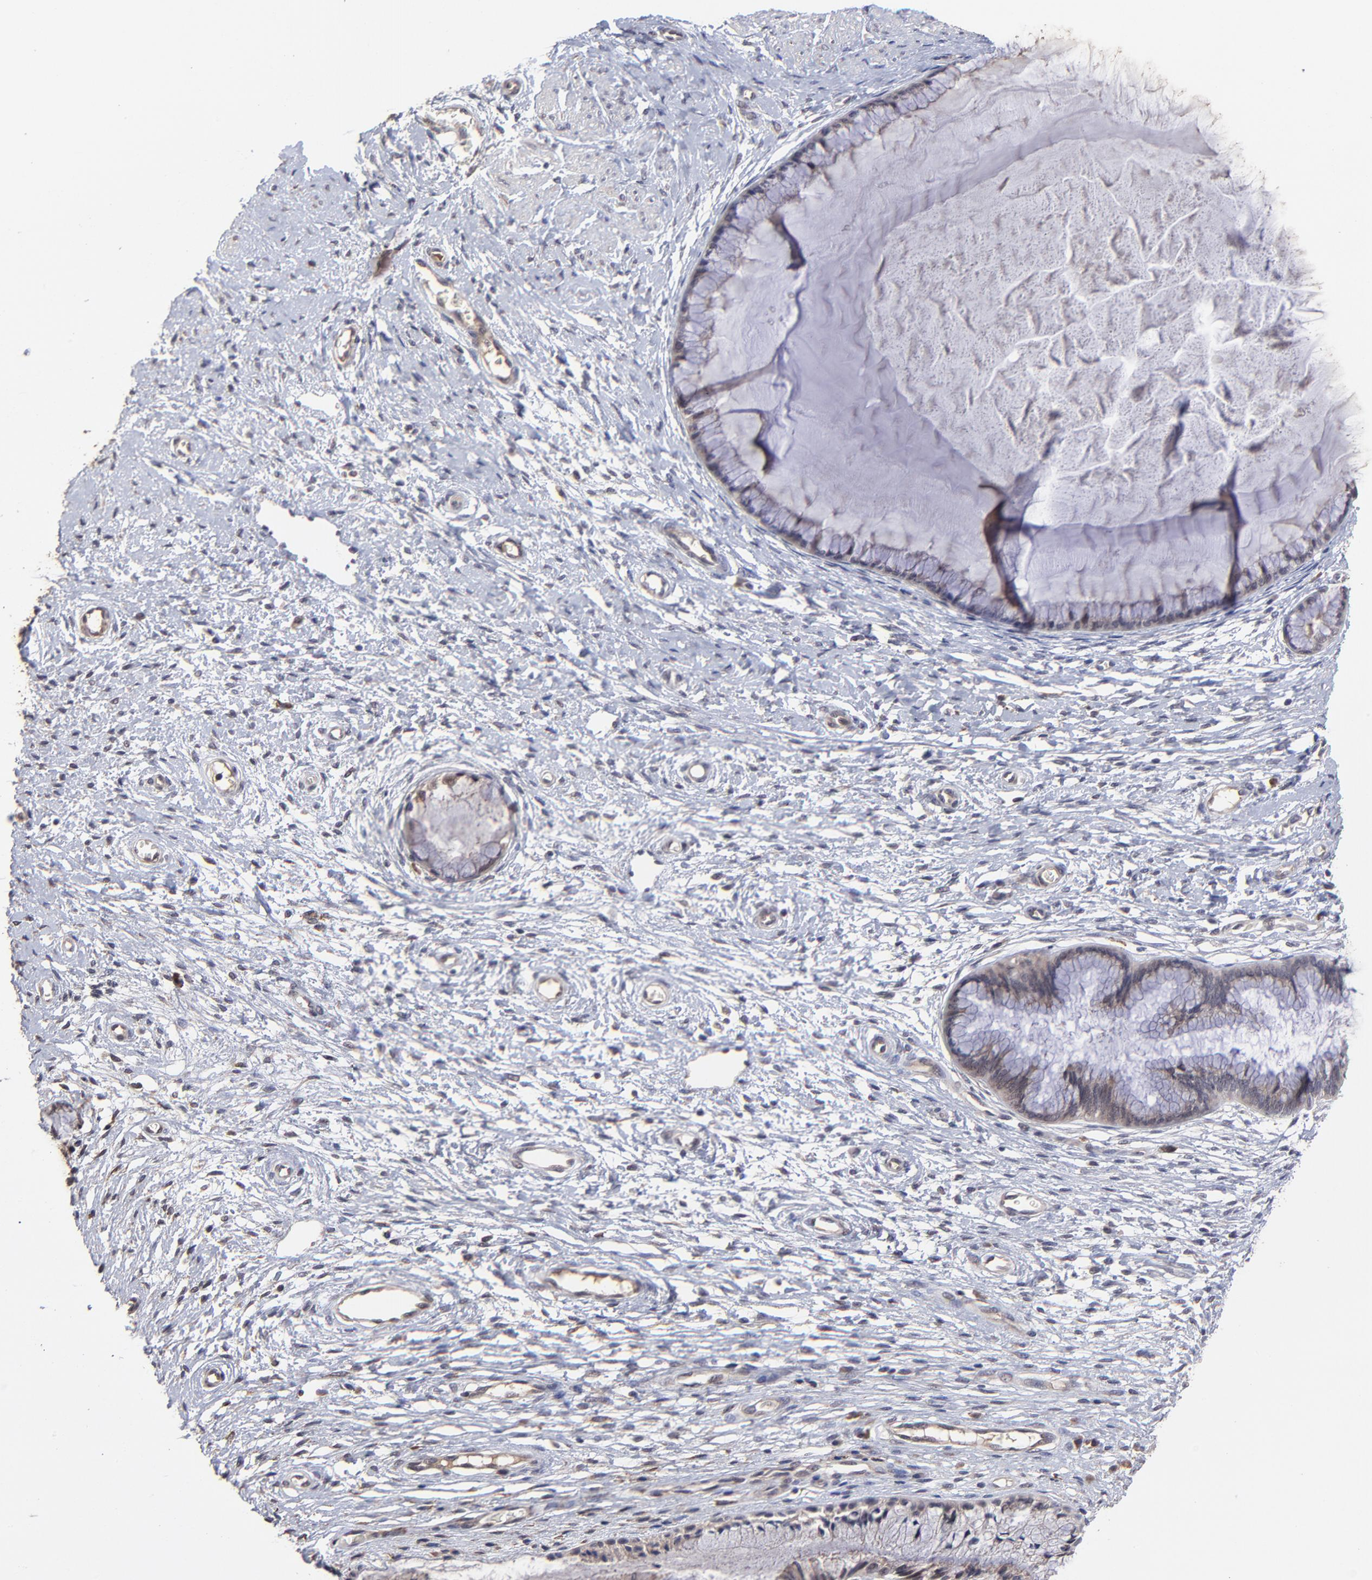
{"staining": {"intensity": "weak", "quantity": ">75%", "location": "cytoplasmic/membranous"}, "tissue": "cervix", "cell_type": "Glandular cells", "image_type": "normal", "snomed": [{"axis": "morphology", "description": "Normal tissue, NOS"}, {"axis": "topography", "description": "Cervix"}], "caption": "Brown immunohistochemical staining in benign human cervix displays weak cytoplasmic/membranous positivity in approximately >75% of glandular cells. (DAB (3,3'-diaminobenzidine) = brown stain, brightfield microscopy at high magnification).", "gene": "CHL1", "patient": {"sex": "female", "age": 27}}